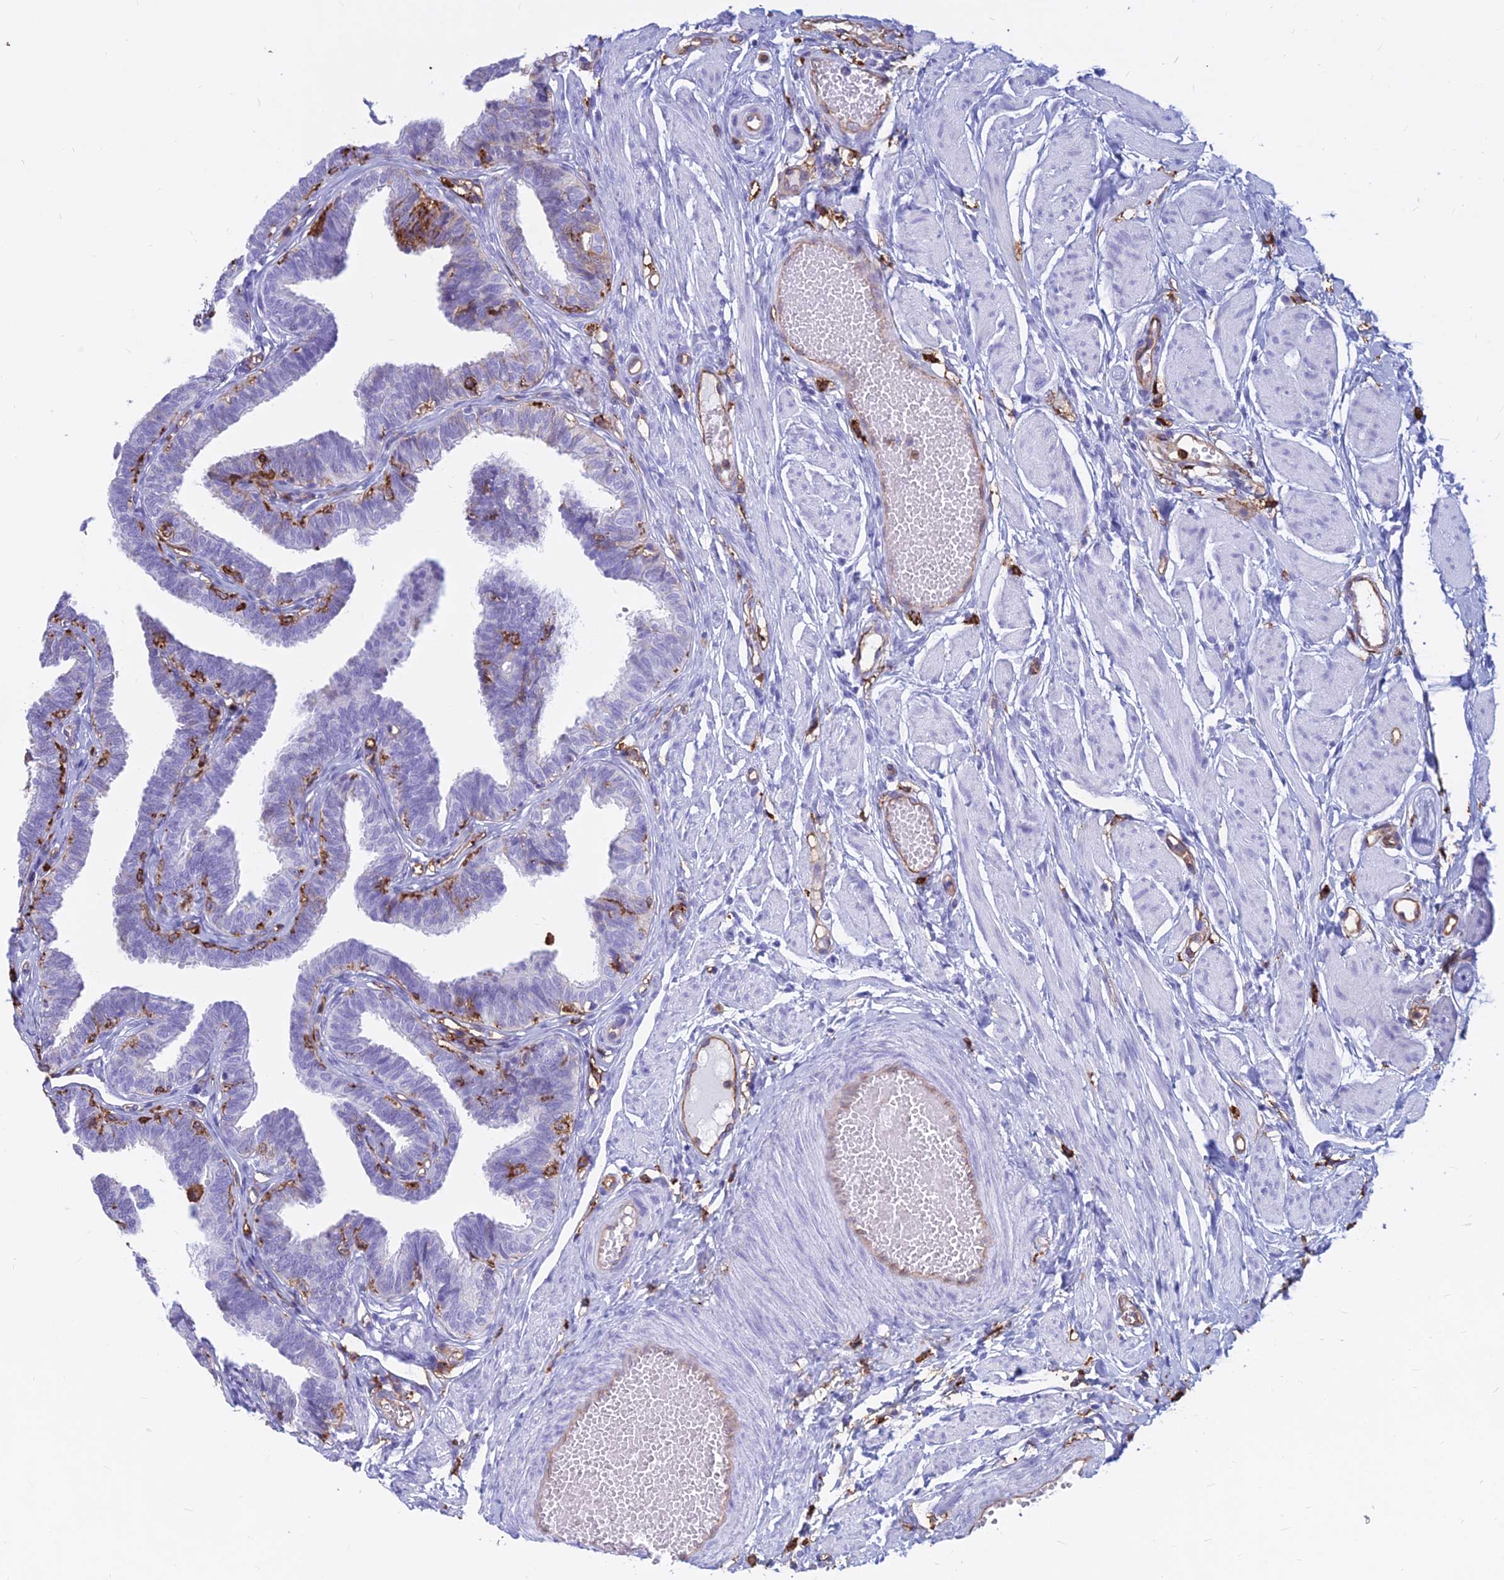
{"staining": {"intensity": "moderate", "quantity": "25%-75%", "location": "cytoplasmic/membranous"}, "tissue": "fallopian tube", "cell_type": "Glandular cells", "image_type": "normal", "snomed": [{"axis": "morphology", "description": "Normal tissue, NOS"}, {"axis": "topography", "description": "Fallopian tube"}, {"axis": "topography", "description": "Ovary"}], "caption": "Benign fallopian tube reveals moderate cytoplasmic/membranous expression in about 25%-75% of glandular cells, visualized by immunohistochemistry.", "gene": "HLA", "patient": {"sex": "female", "age": 23}}